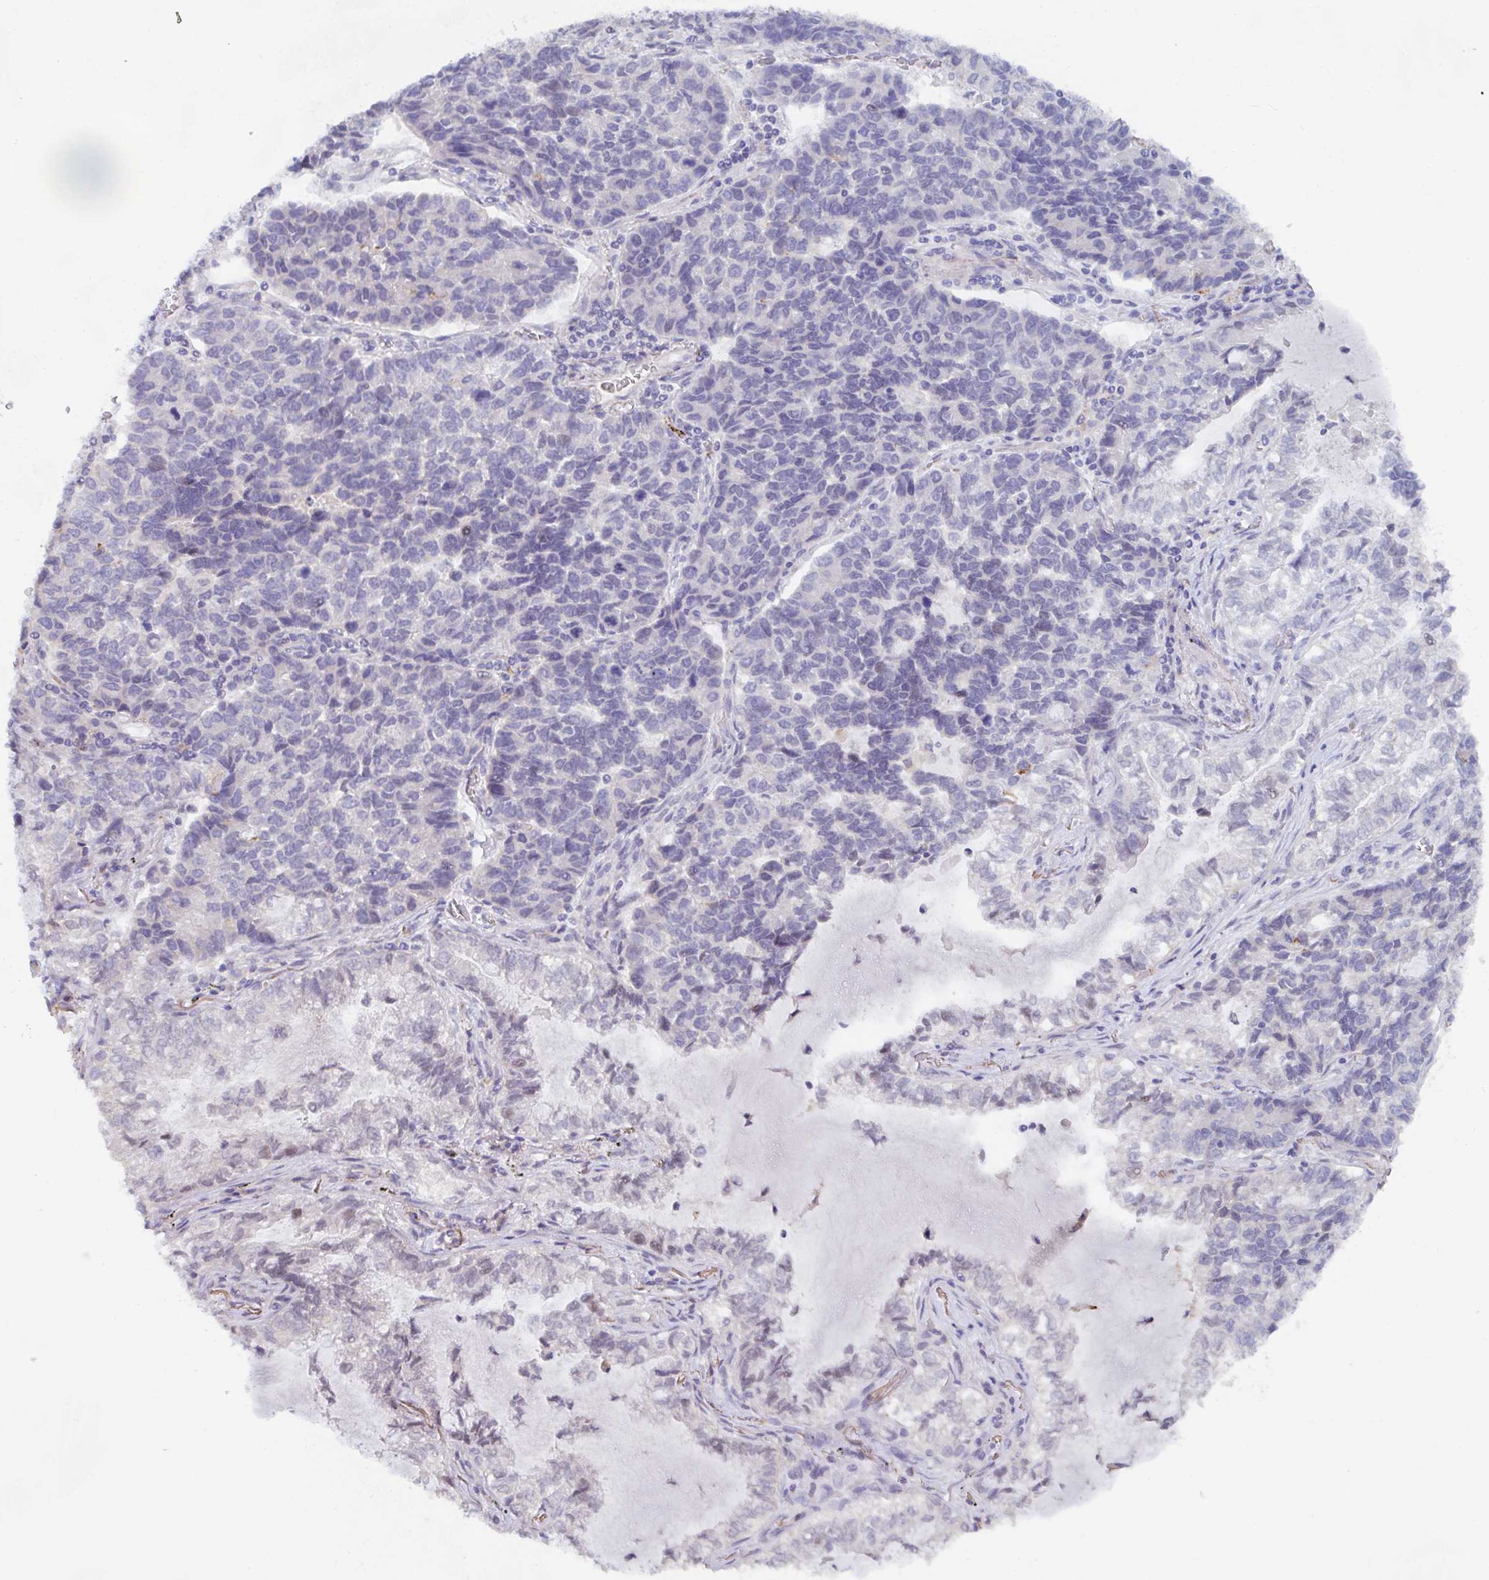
{"staining": {"intensity": "negative", "quantity": "none", "location": "none"}, "tissue": "lung cancer", "cell_type": "Tumor cells", "image_type": "cancer", "snomed": [{"axis": "morphology", "description": "Adenocarcinoma, NOS"}, {"axis": "topography", "description": "Lymph node"}, {"axis": "topography", "description": "Lung"}], "caption": "The IHC image has no significant expression in tumor cells of adenocarcinoma (lung) tissue. The staining is performed using DAB (3,3'-diaminobenzidine) brown chromogen with nuclei counter-stained in using hematoxylin.", "gene": "KCNK5", "patient": {"sex": "male", "age": 66}}